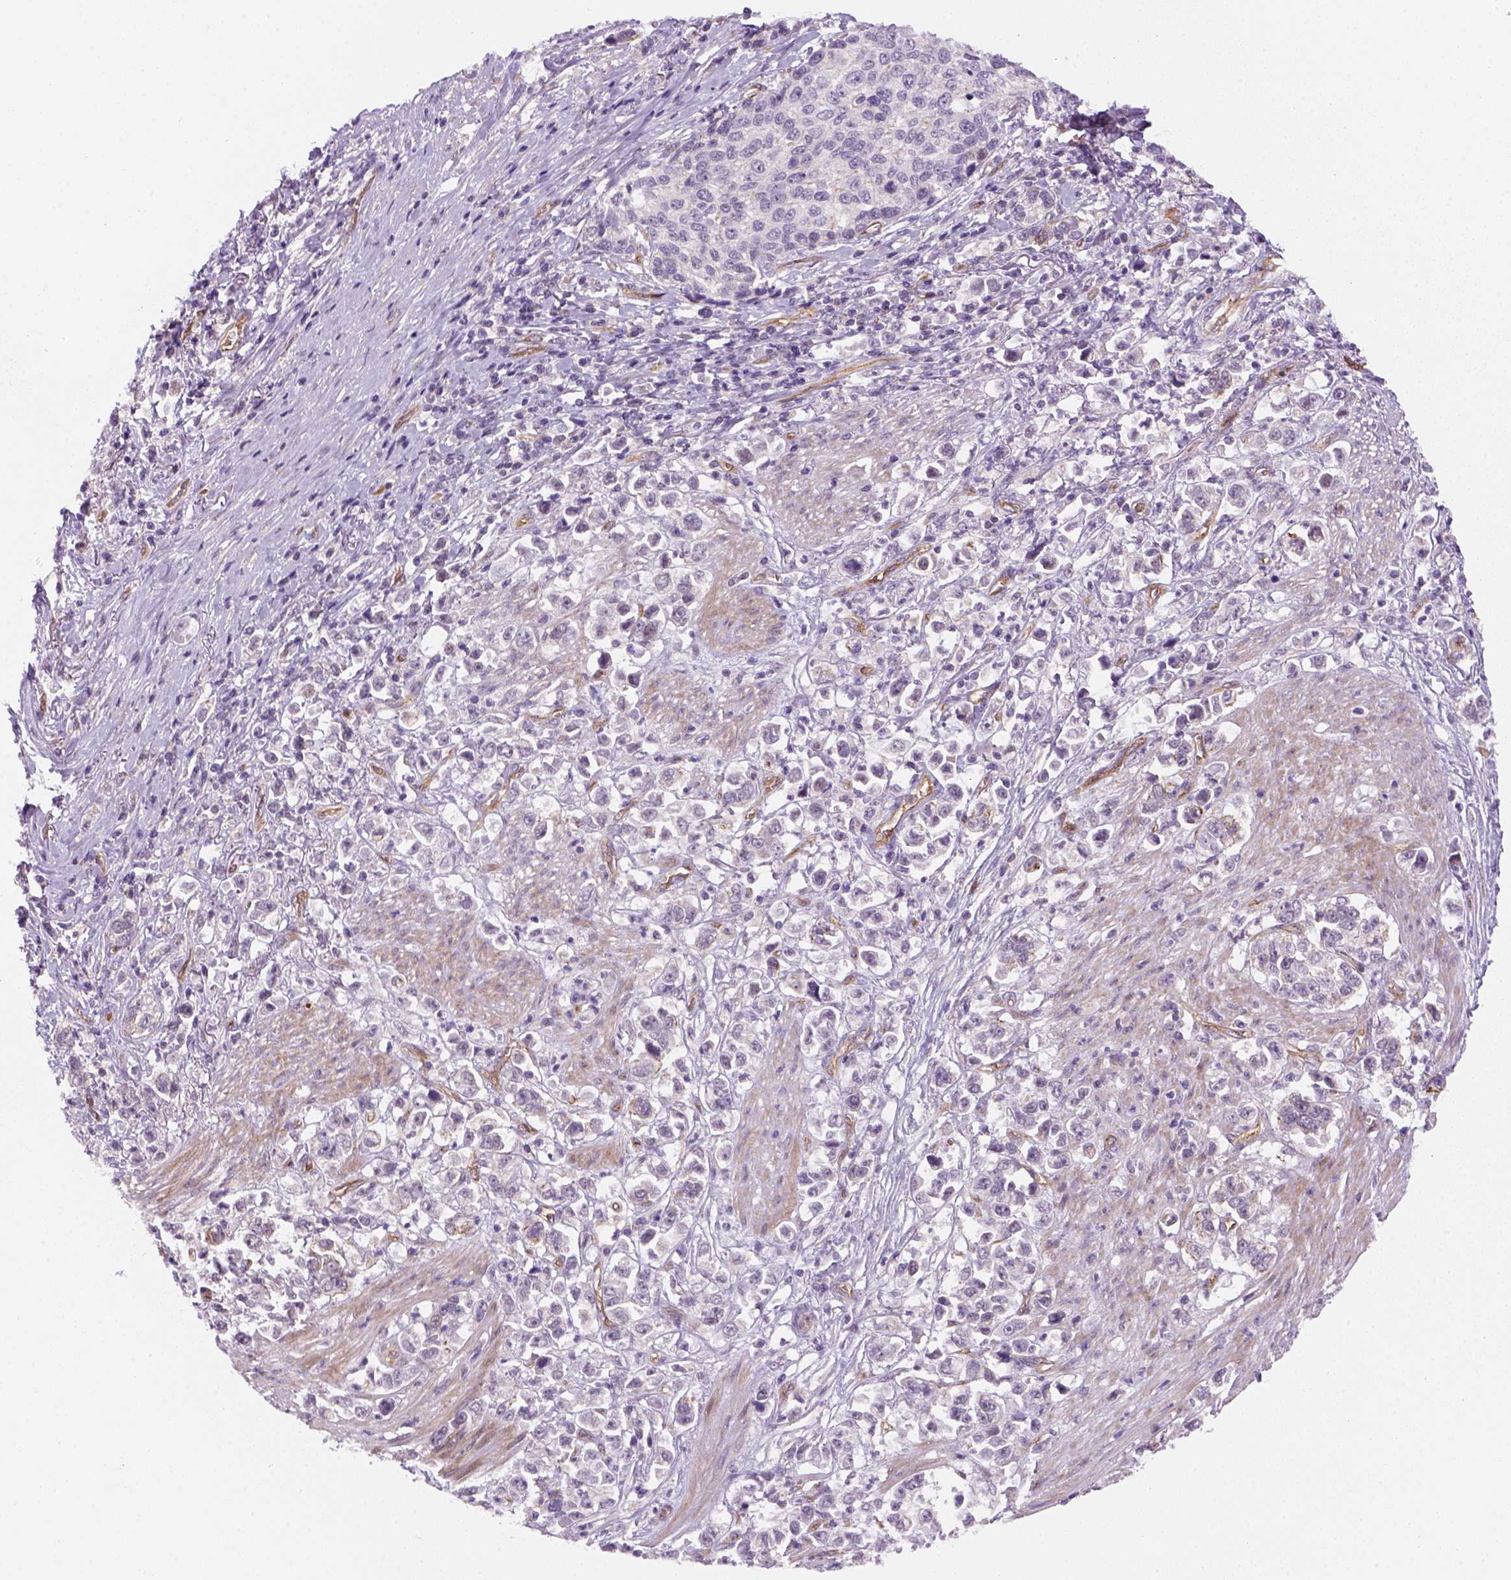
{"staining": {"intensity": "negative", "quantity": "none", "location": "none"}, "tissue": "stomach cancer", "cell_type": "Tumor cells", "image_type": "cancer", "snomed": [{"axis": "morphology", "description": "Adenocarcinoma, NOS"}, {"axis": "topography", "description": "Stomach"}], "caption": "Immunohistochemical staining of human adenocarcinoma (stomach) exhibits no significant positivity in tumor cells.", "gene": "VSTM5", "patient": {"sex": "male", "age": 93}}